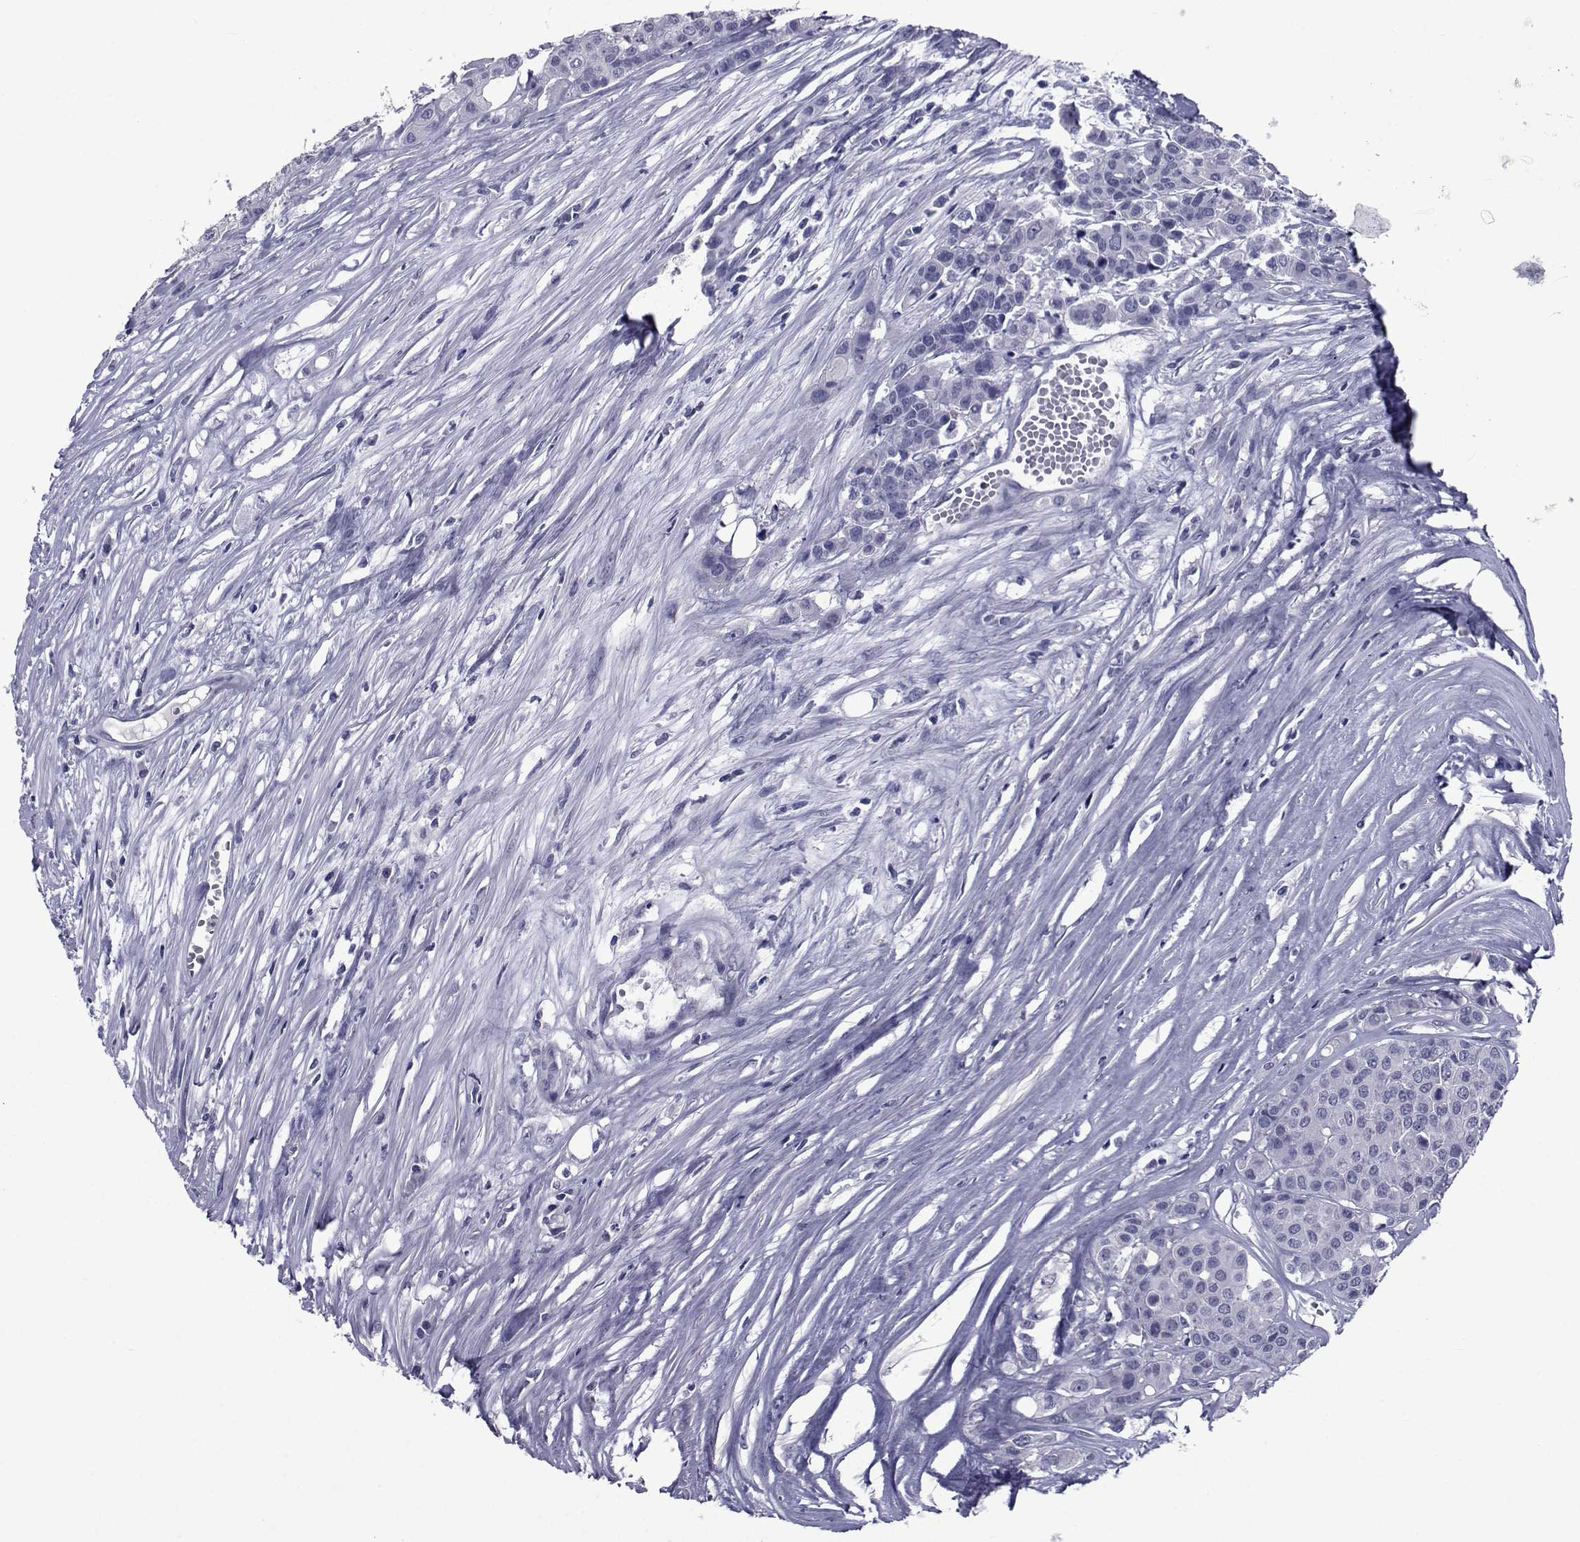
{"staining": {"intensity": "negative", "quantity": "none", "location": "none"}, "tissue": "carcinoid", "cell_type": "Tumor cells", "image_type": "cancer", "snomed": [{"axis": "morphology", "description": "Carcinoid, malignant, NOS"}, {"axis": "topography", "description": "Colon"}], "caption": "Immunohistochemical staining of human malignant carcinoid demonstrates no significant expression in tumor cells.", "gene": "SEMA5B", "patient": {"sex": "male", "age": 81}}